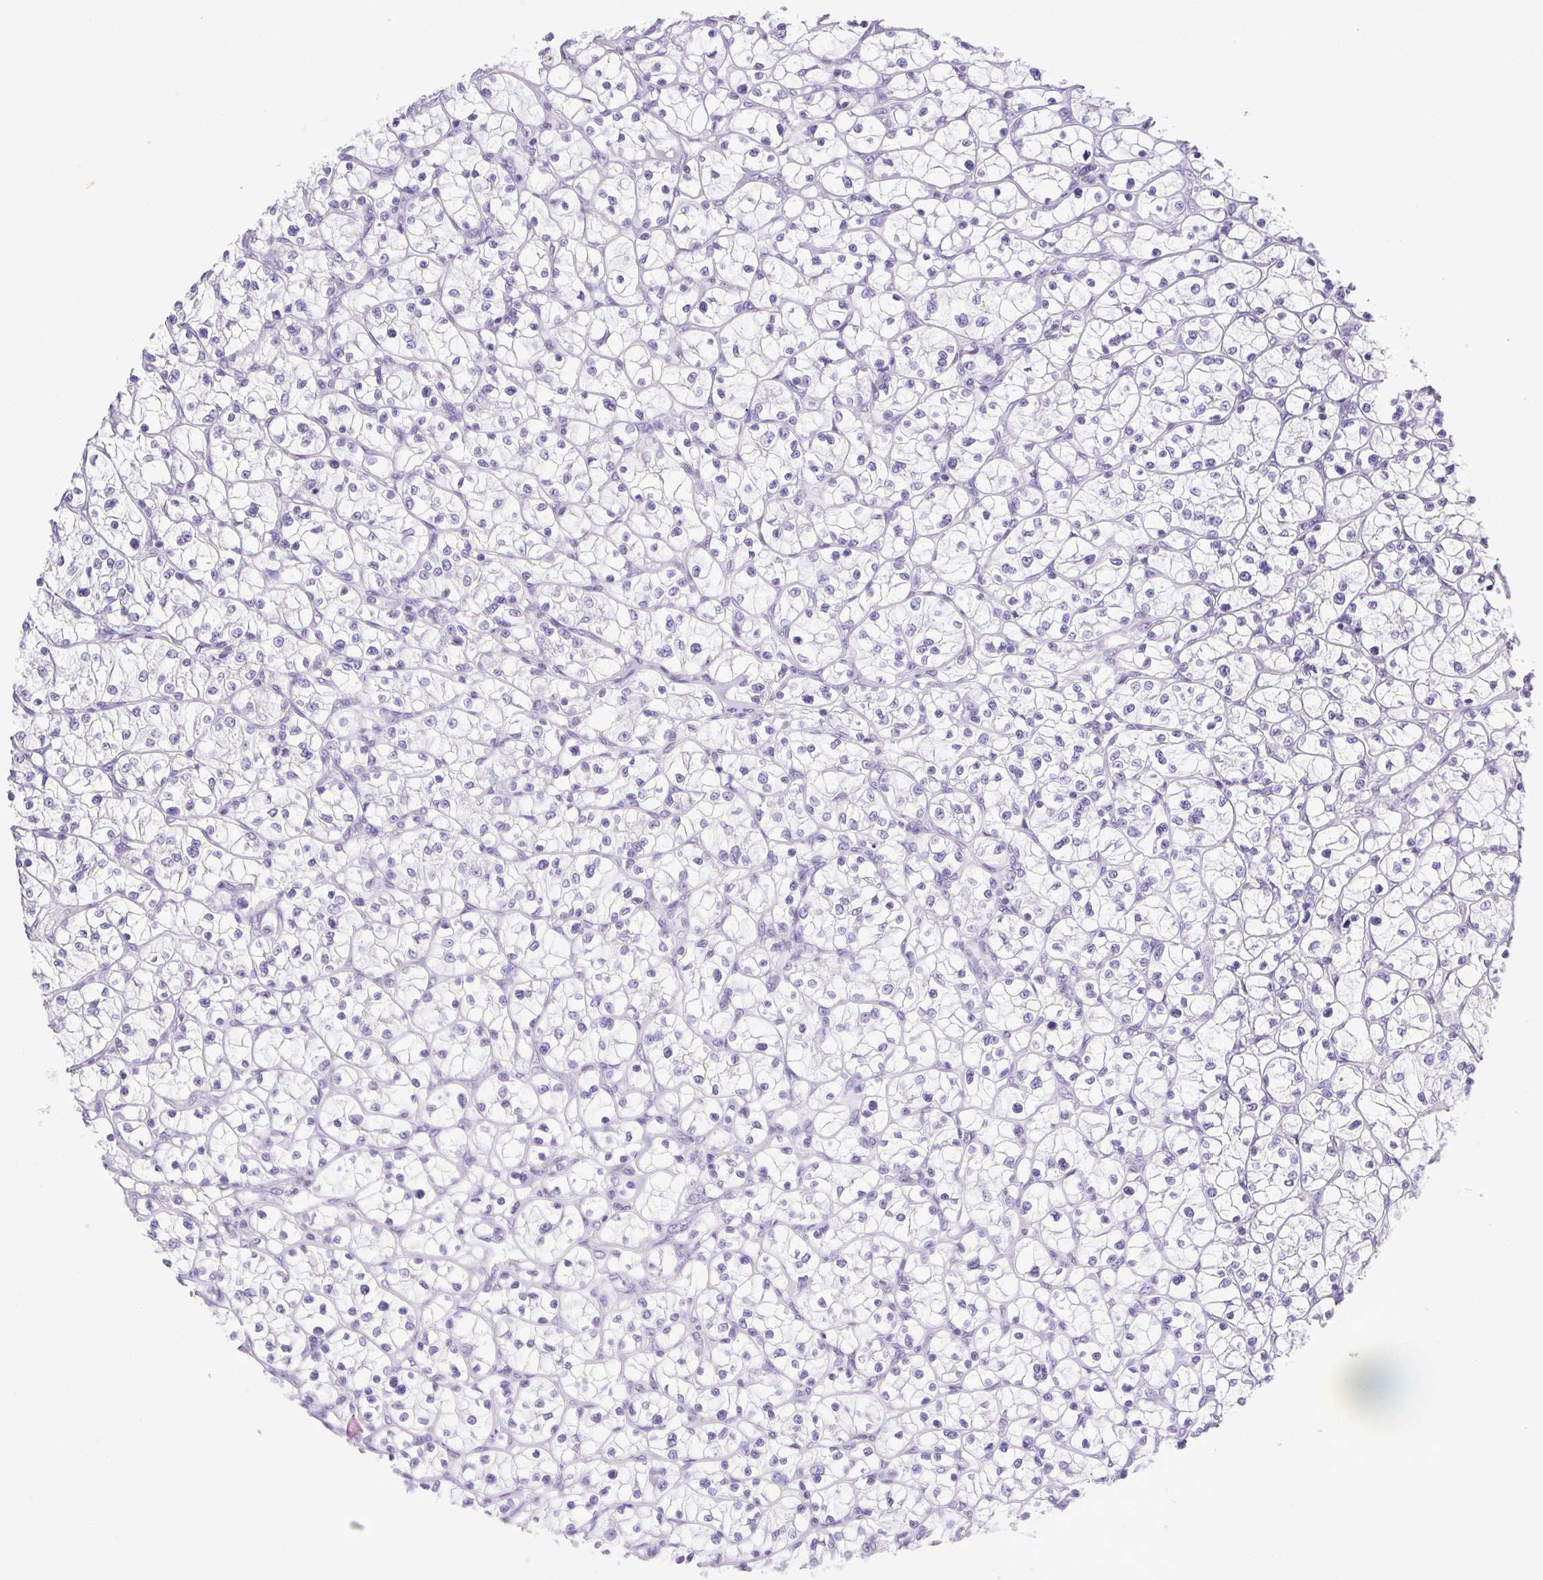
{"staining": {"intensity": "negative", "quantity": "none", "location": "none"}, "tissue": "renal cancer", "cell_type": "Tumor cells", "image_type": "cancer", "snomed": [{"axis": "morphology", "description": "Adenocarcinoma, NOS"}, {"axis": "topography", "description": "Kidney"}], "caption": "Micrograph shows no significant protein staining in tumor cells of renal cancer (adenocarcinoma).", "gene": "CDSN", "patient": {"sex": "female", "age": 64}}